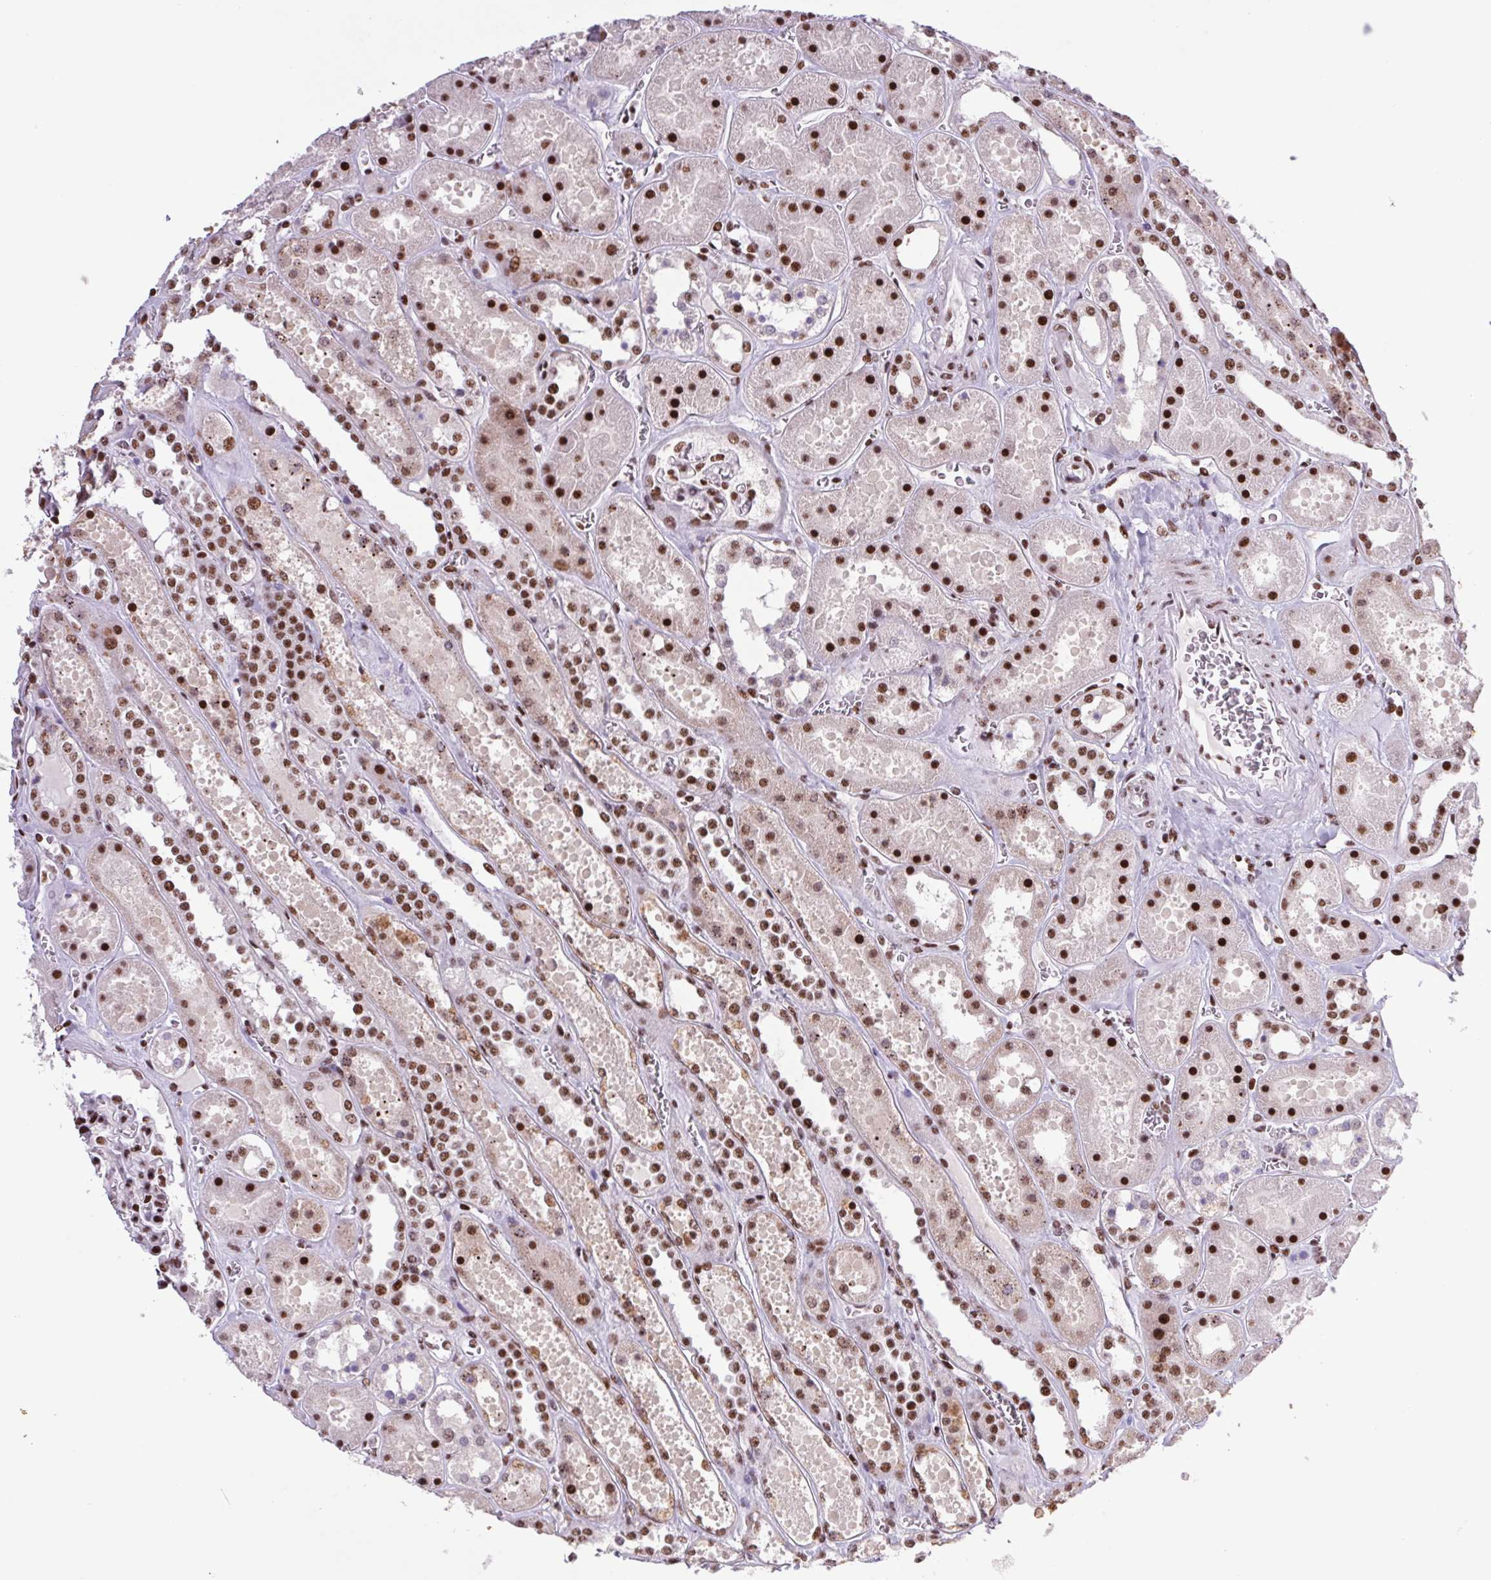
{"staining": {"intensity": "strong", "quantity": "25%-75%", "location": "nuclear"}, "tissue": "kidney", "cell_type": "Cells in glomeruli", "image_type": "normal", "snomed": [{"axis": "morphology", "description": "Normal tissue, NOS"}, {"axis": "topography", "description": "Kidney"}], "caption": "Kidney stained with IHC exhibits strong nuclear expression in about 25%-75% of cells in glomeruli.", "gene": "LDLRAD4", "patient": {"sex": "female", "age": 41}}